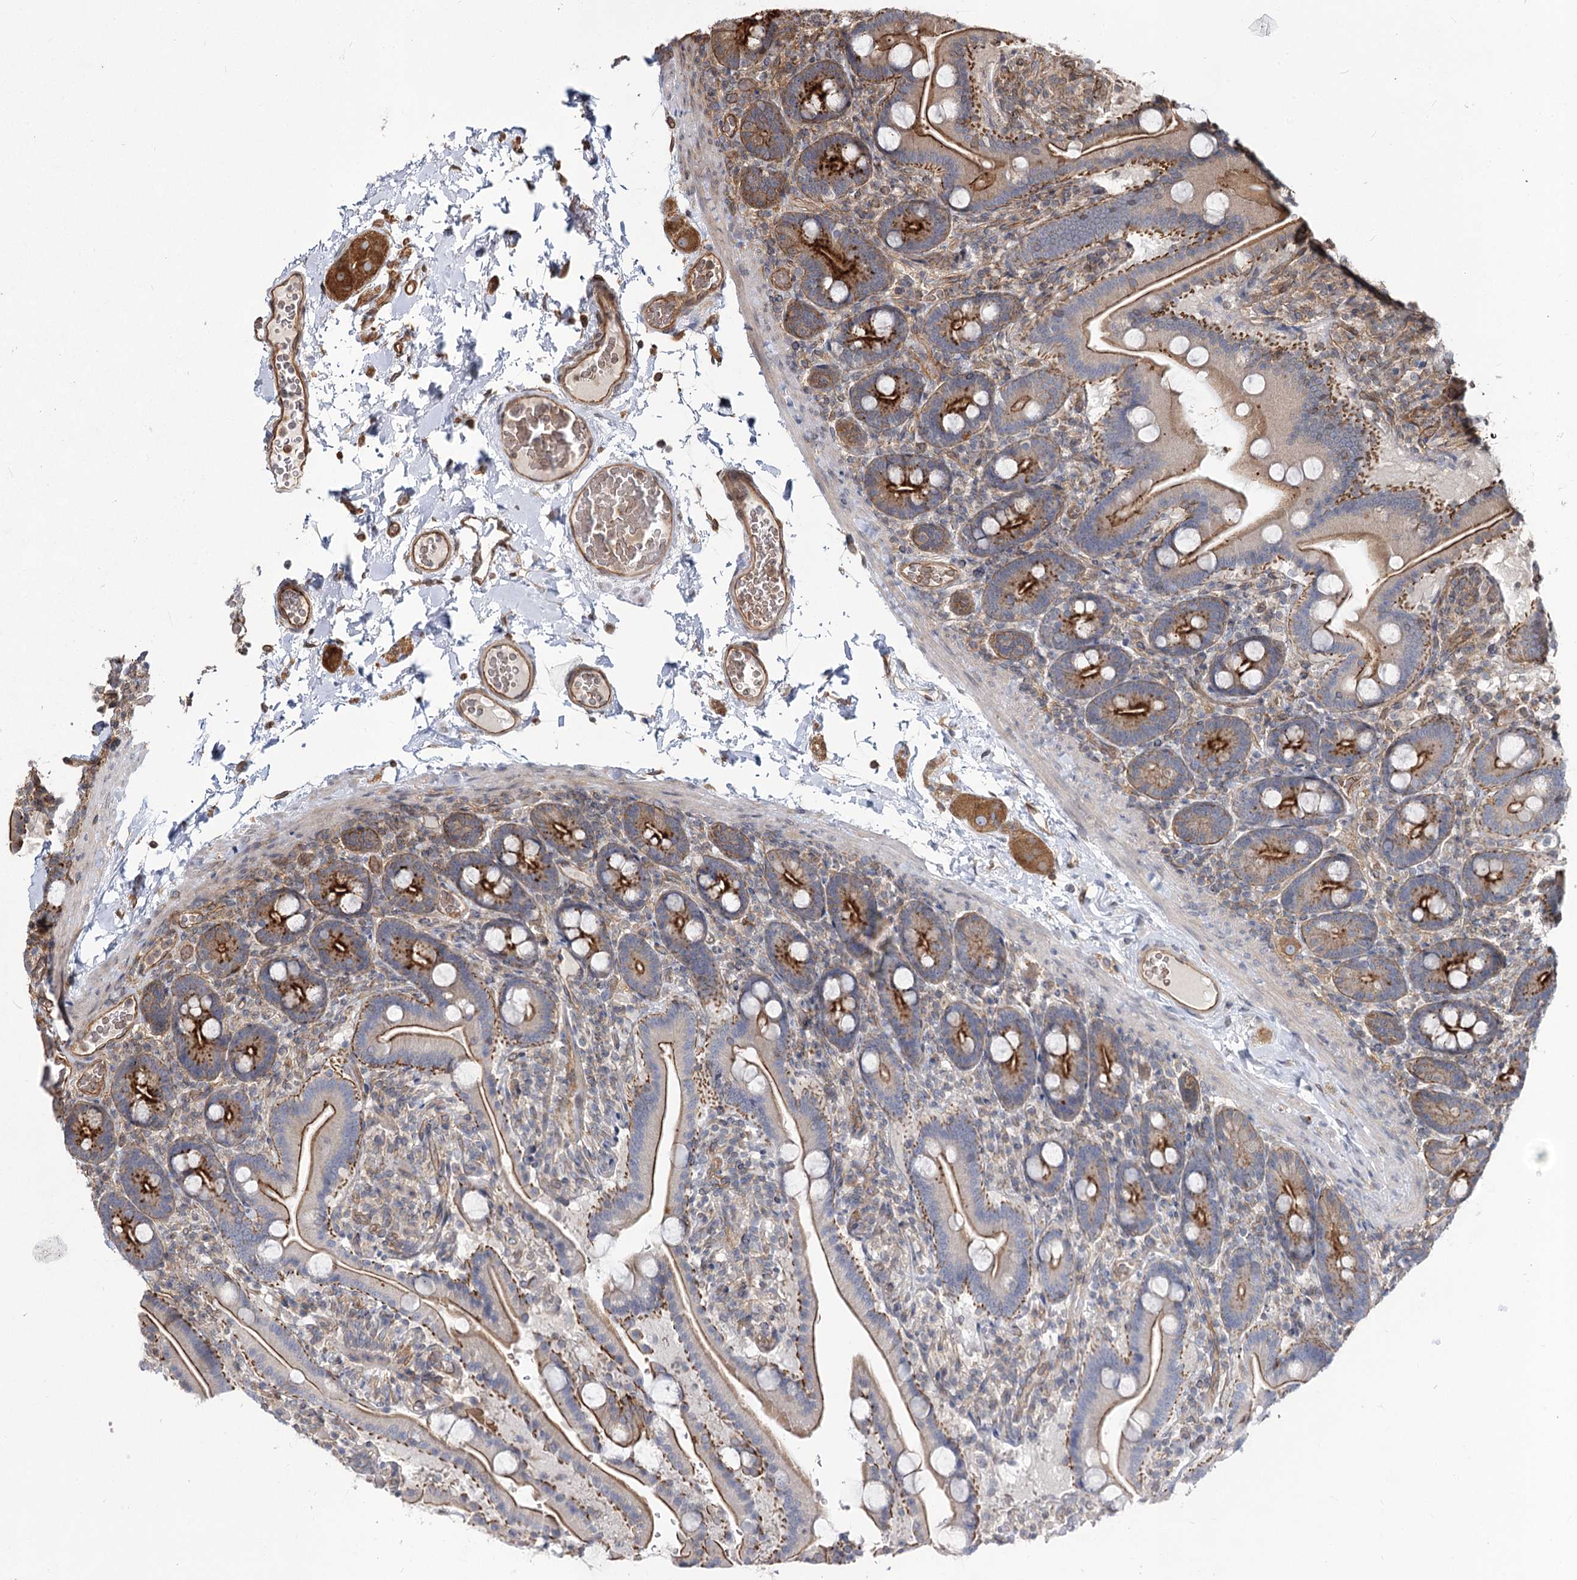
{"staining": {"intensity": "strong", "quantity": "25%-75%", "location": "cytoplasmic/membranous"}, "tissue": "duodenum", "cell_type": "Glandular cells", "image_type": "normal", "snomed": [{"axis": "morphology", "description": "Normal tissue, NOS"}, {"axis": "topography", "description": "Duodenum"}], "caption": "Protein analysis of unremarkable duodenum exhibits strong cytoplasmic/membranous expression in about 25%-75% of glandular cells.", "gene": "IQSEC1", "patient": {"sex": "male", "age": 55}}